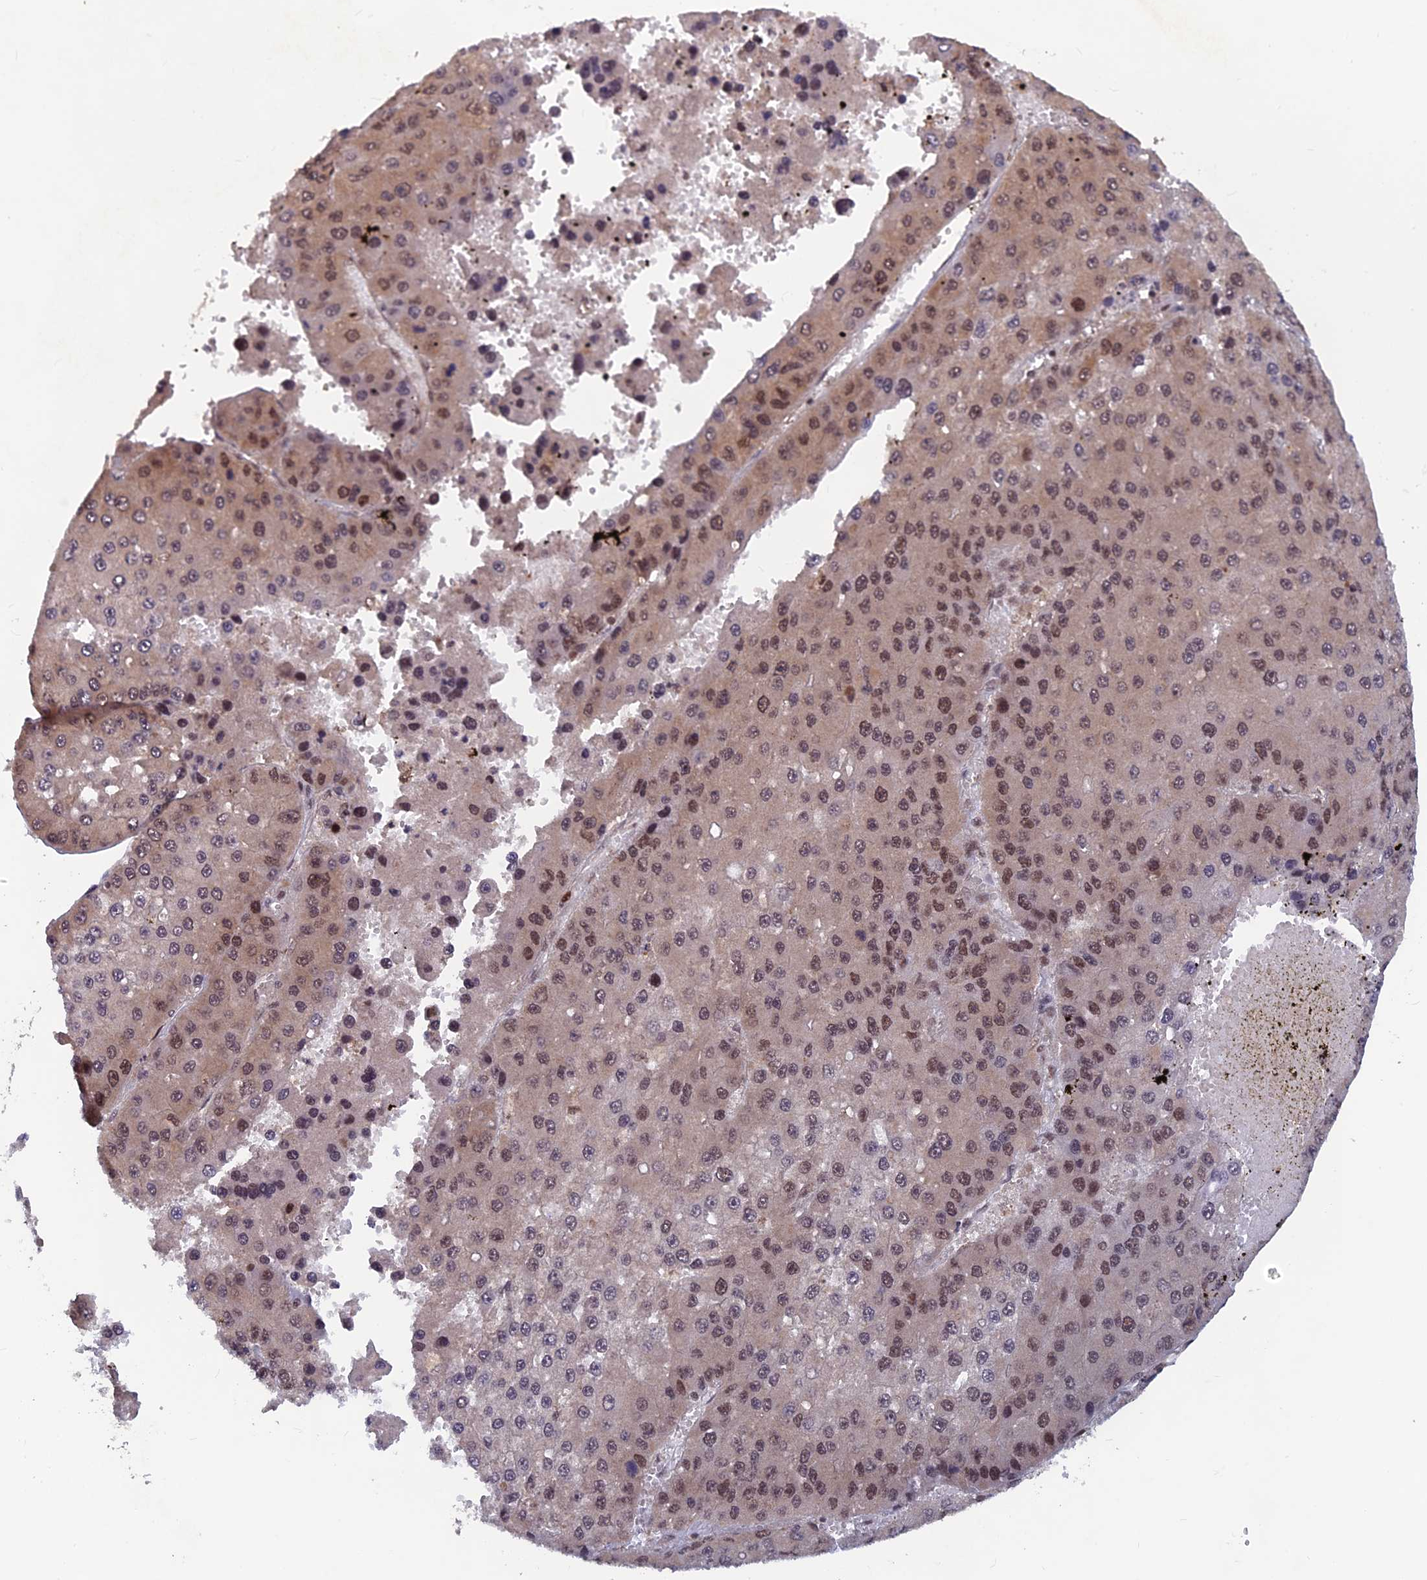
{"staining": {"intensity": "moderate", "quantity": "25%-75%", "location": "nuclear"}, "tissue": "liver cancer", "cell_type": "Tumor cells", "image_type": "cancer", "snomed": [{"axis": "morphology", "description": "Carcinoma, Hepatocellular, NOS"}, {"axis": "topography", "description": "Liver"}], "caption": "A photomicrograph showing moderate nuclear expression in approximately 25%-75% of tumor cells in hepatocellular carcinoma (liver), as visualized by brown immunohistochemical staining.", "gene": "FAM53C", "patient": {"sex": "female", "age": 73}}